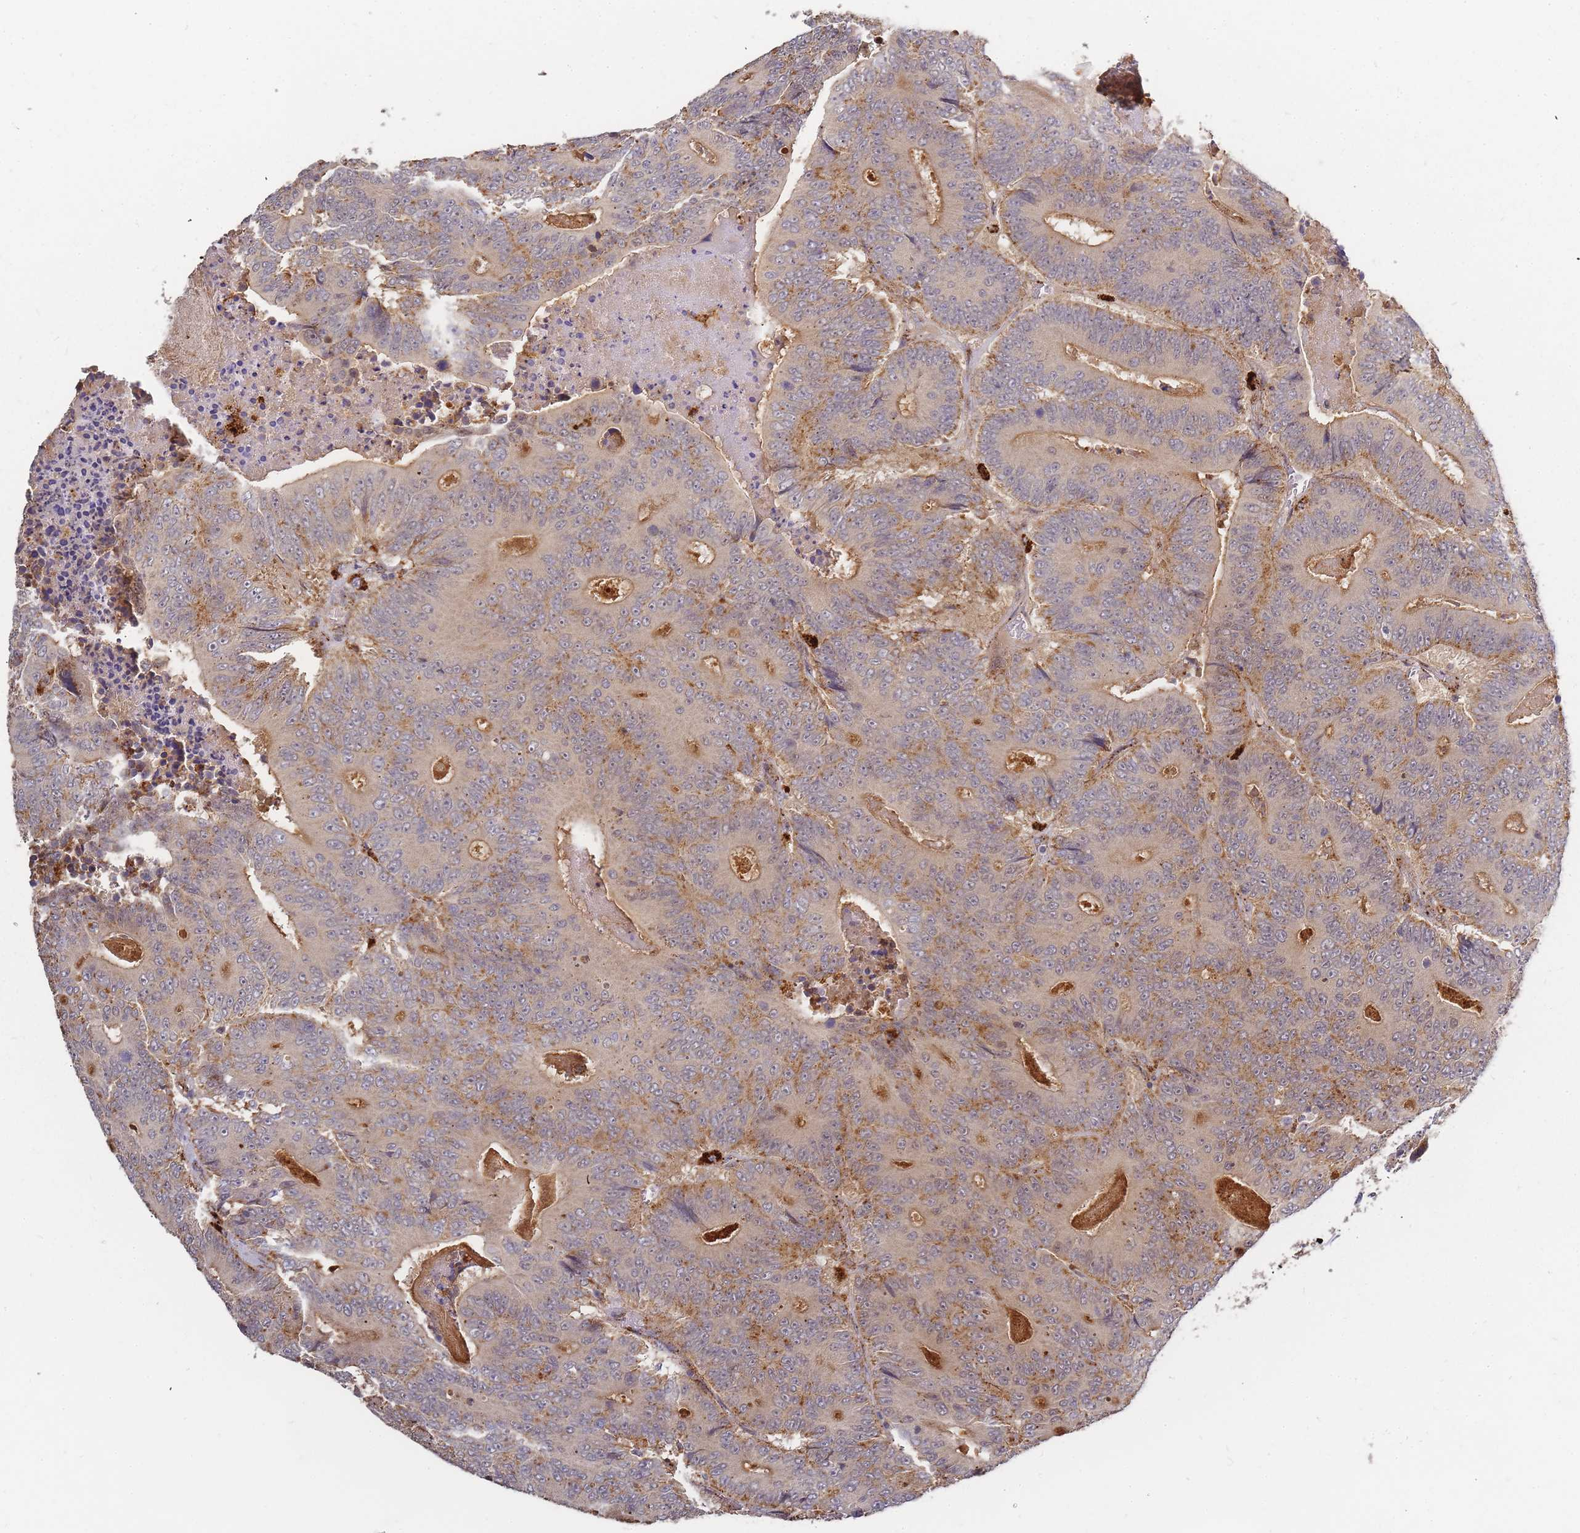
{"staining": {"intensity": "weak", "quantity": "25%-75%", "location": "cytoplasmic/membranous"}, "tissue": "colorectal cancer", "cell_type": "Tumor cells", "image_type": "cancer", "snomed": [{"axis": "morphology", "description": "Adenocarcinoma, NOS"}, {"axis": "topography", "description": "Colon"}], "caption": "The histopathology image exhibits a brown stain indicating the presence of a protein in the cytoplasmic/membranous of tumor cells in colorectal cancer (adenocarcinoma). (DAB (3,3'-diaminobenzidine) IHC, brown staining for protein, blue staining for nuclei).", "gene": "ATG5", "patient": {"sex": "male", "age": 83}}